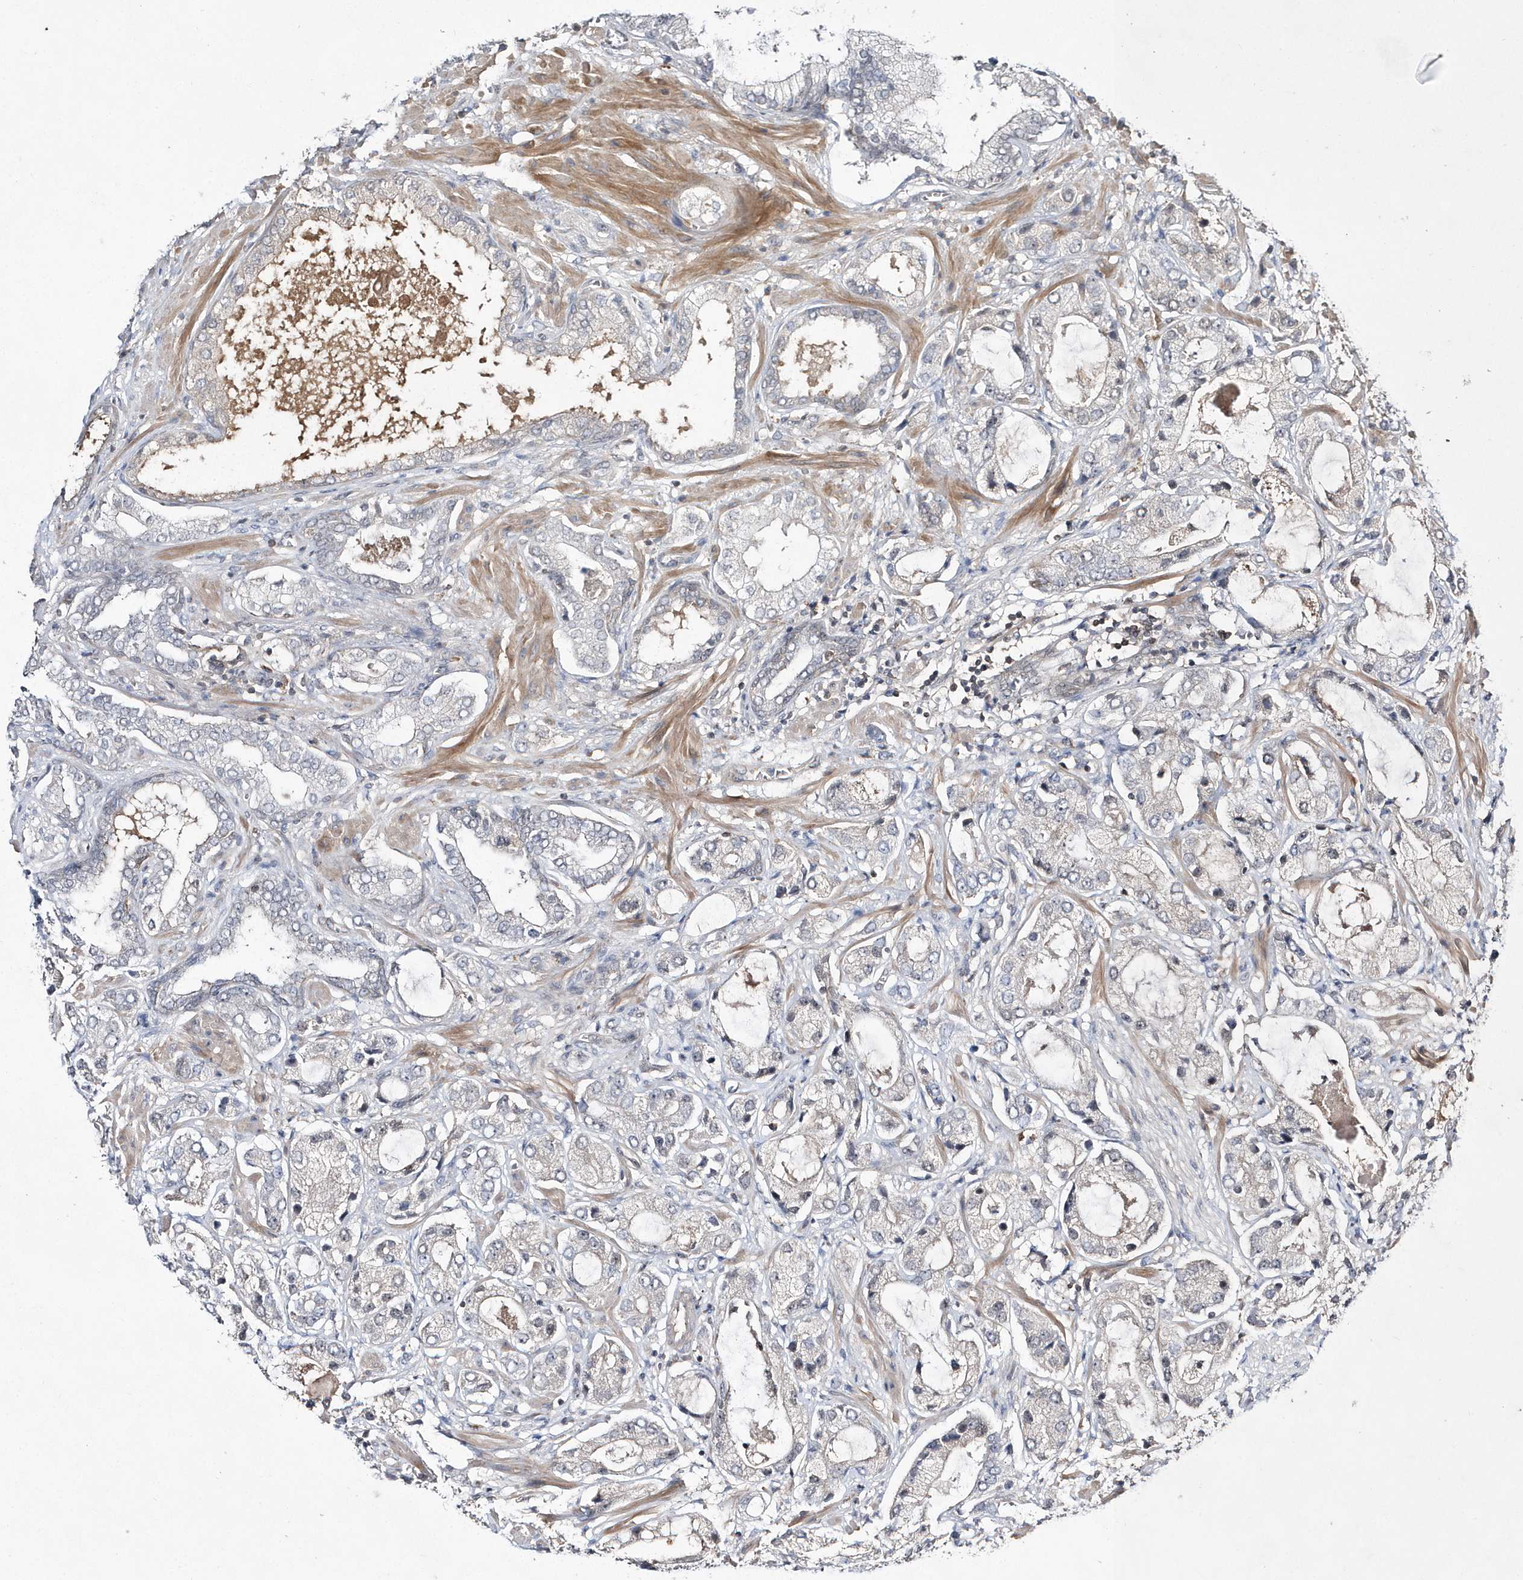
{"staining": {"intensity": "negative", "quantity": "none", "location": "none"}, "tissue": "prostate cancer", "cell_type": "Tumor cells", "image_type": "cancer", "snomed": [{"axis": "morphology", "description": "Adenocarcinoma, High grade"}, {"axis": "topography", "description": "Prostate"}], "caption": "Image shows no significant protein positivity in tumor cells of prostate adenocarcinoma (high-grade). (DAB (3,3'-diaminobenzidine) IHC visualized using brightfield microscopy, high magnification).", "gene": "TMEM132B", "patient": {"sex": "male", "age": 59}}